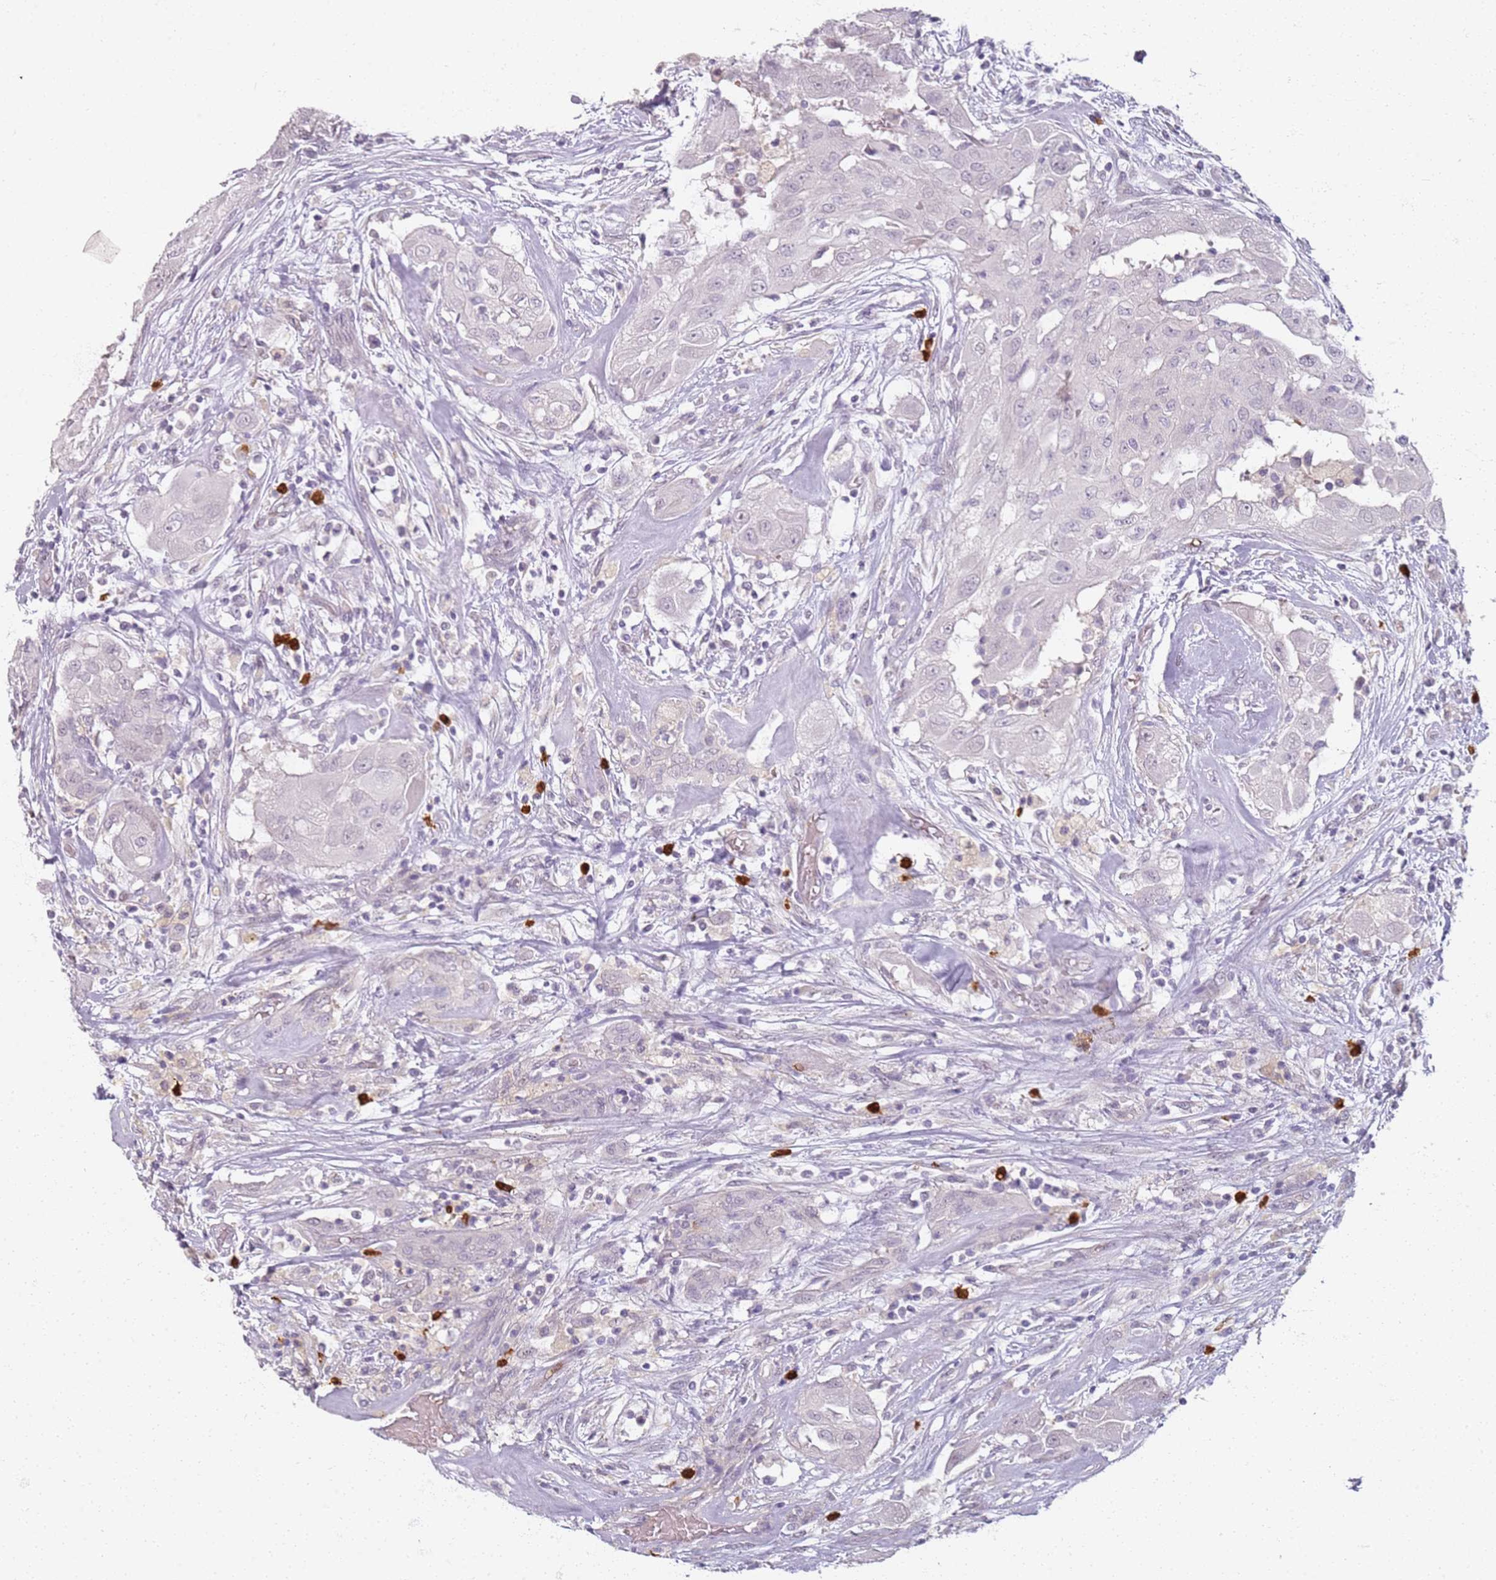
{"staining": {"intensity": "negative", "quantity": "none", "location": "none"}, "tissue": "thyroid cancer", "cell_type": "Tumor cells", "image_type": "cancer", "snomed": [{"axis": "morphology", "description": "Papillary adenocarcinoma, NOS"}, {"axis": "topography", "description": "Thyroid gland"}], "caption": "Immunohistochemical staining of human thyroid cancer shows no significant expression in tumor cells.", "gene": "CD40LG", "patient": {"sex": "female", "age": 59}}